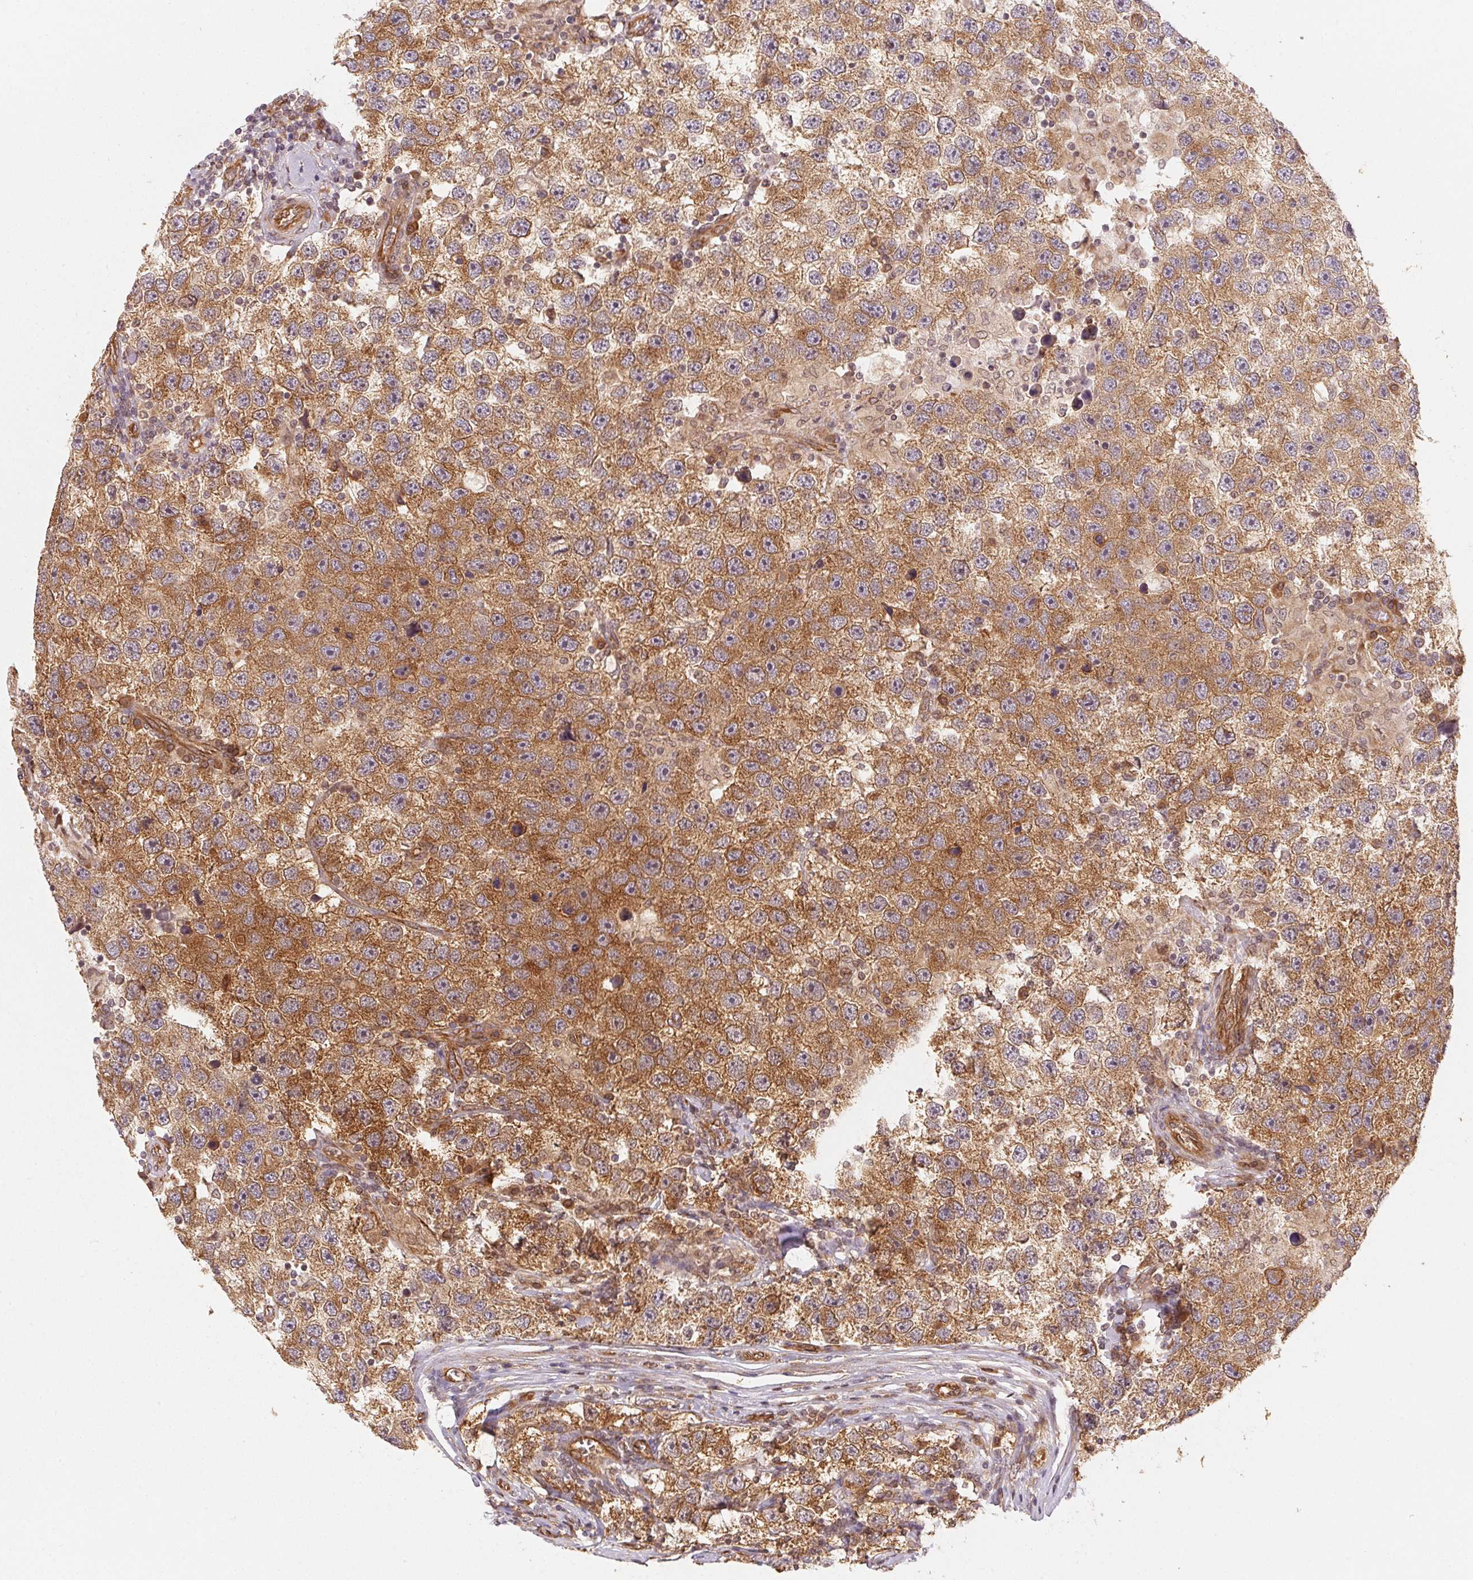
{"staining": {"intensity": "moderate", "quantity": ">75%", "location": "cytoplasmic/membranous"}, "tissue": "testis cancer", "cell_type": "Tumor cells", "image_type": "cancer", "snomed": [{"axis": "morphology", "description": "Seminoma, NOS"}, {"axis": "topography", "description": "Testis"}], "caption": "IHC micrograph of testis cancer (seminoma) stained for a protein (brown), which shows medium levels of moderate cytoplasmic/membranous staining in about >75% of tumor cells.", "gene": "STRN4", "patient": {"sex": "male", "age": 26}}